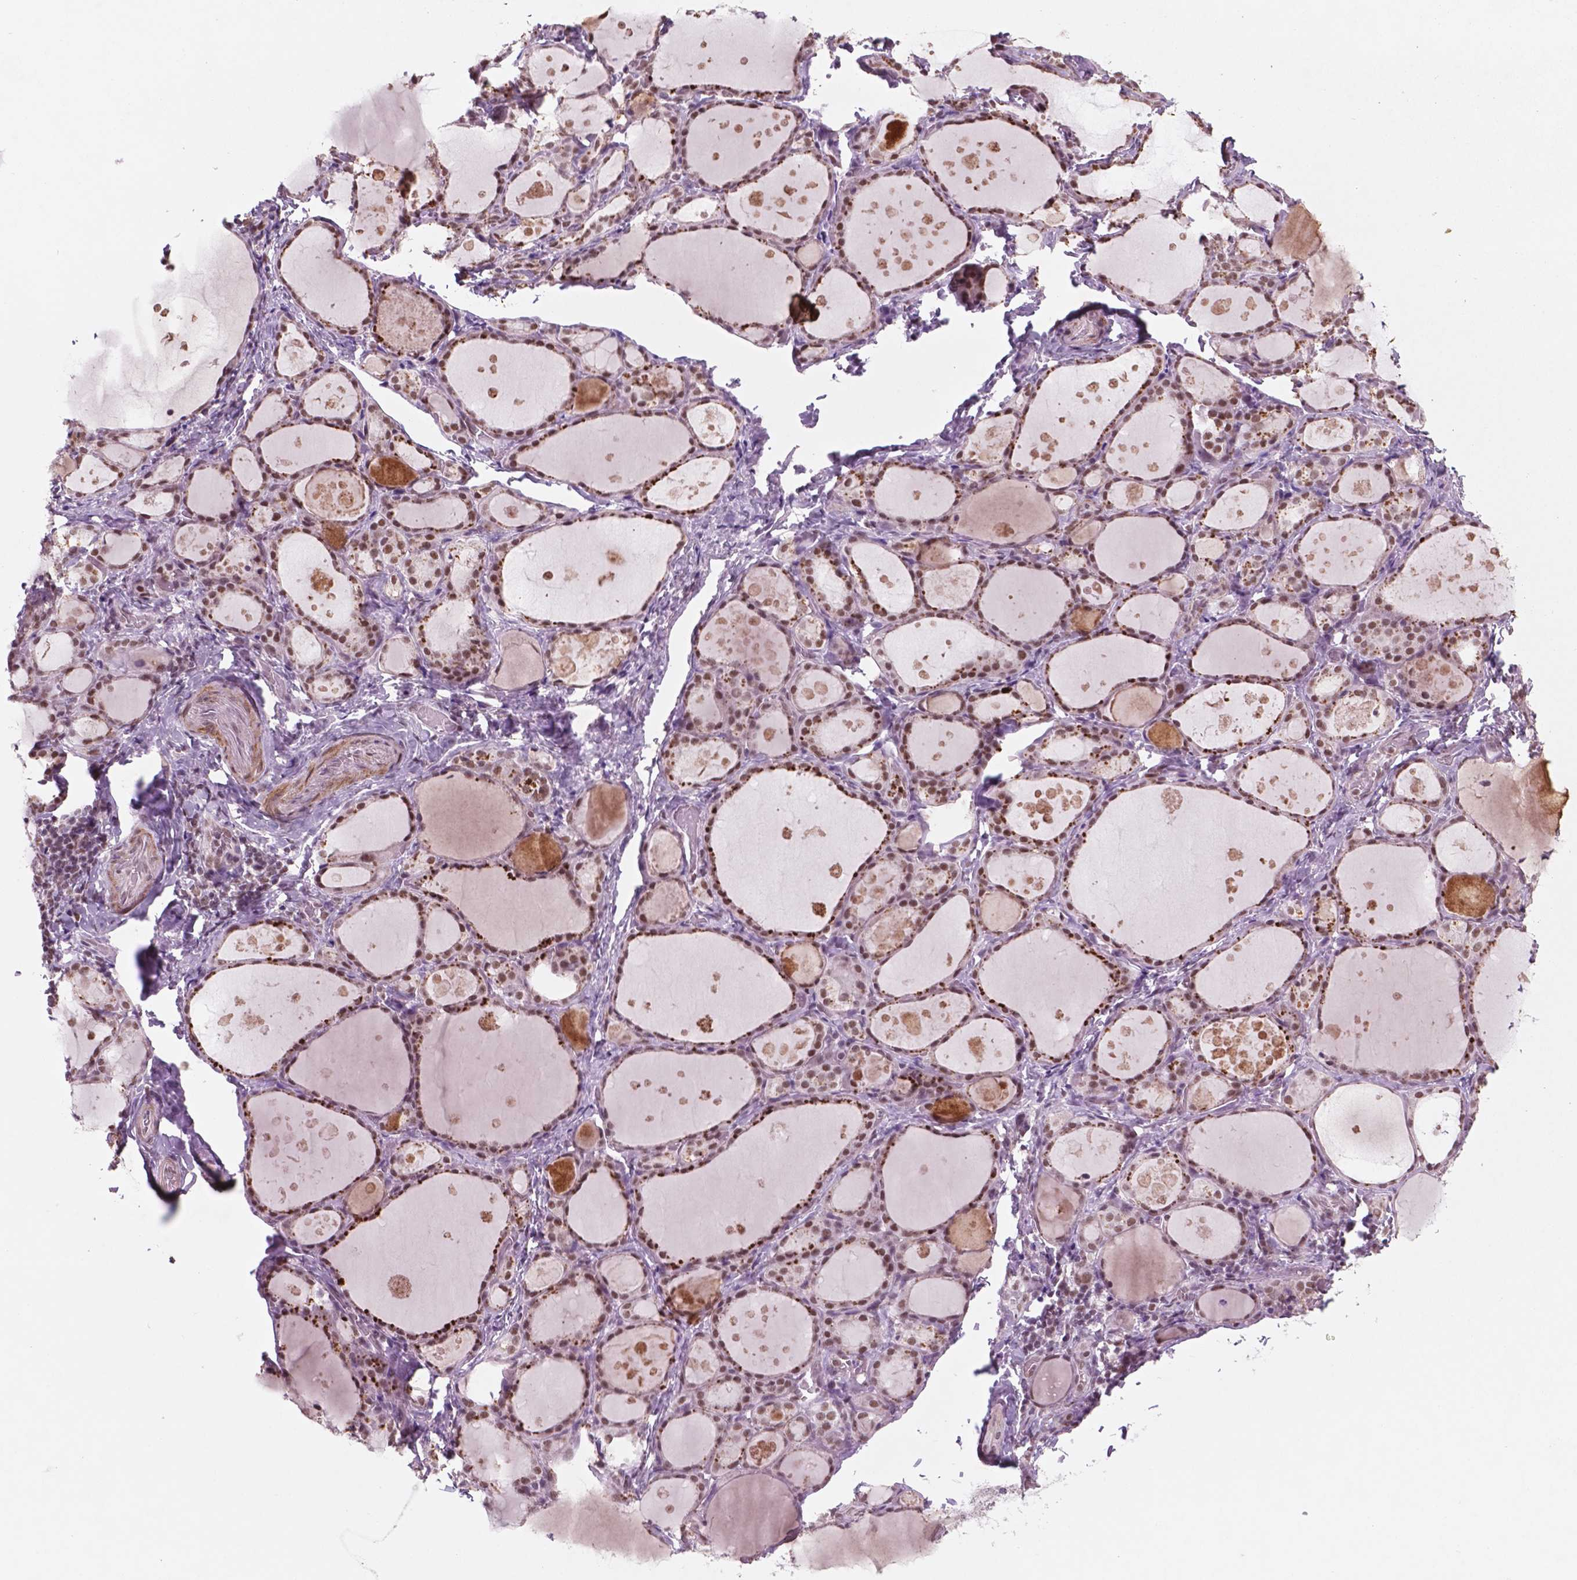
{"staining": {"intensity": "moderate", "quantity": ">75%", "location": "nuclear"}, "tissue": "thyroid gland", "cell_type": "Glandular cells", "image_type": "normal", "snomed": [{"axis": "morphology", "description": "Normal tissue, NOS"}, {"axis": "topography", "description": "Thyroid gland"}], "caption": "Glandular cells reveal moderate nuclear expression in approximately >75% of cells in unremarkable thyroid gland. The staining is performed using DAB (3,3'-diaminobenzidine) brown chromogen to label protein expression. The nuclei are counter-stained blue using hematoxylin.", "gene": "CTR9", "patient": {"sex": "male", "age": 68}}